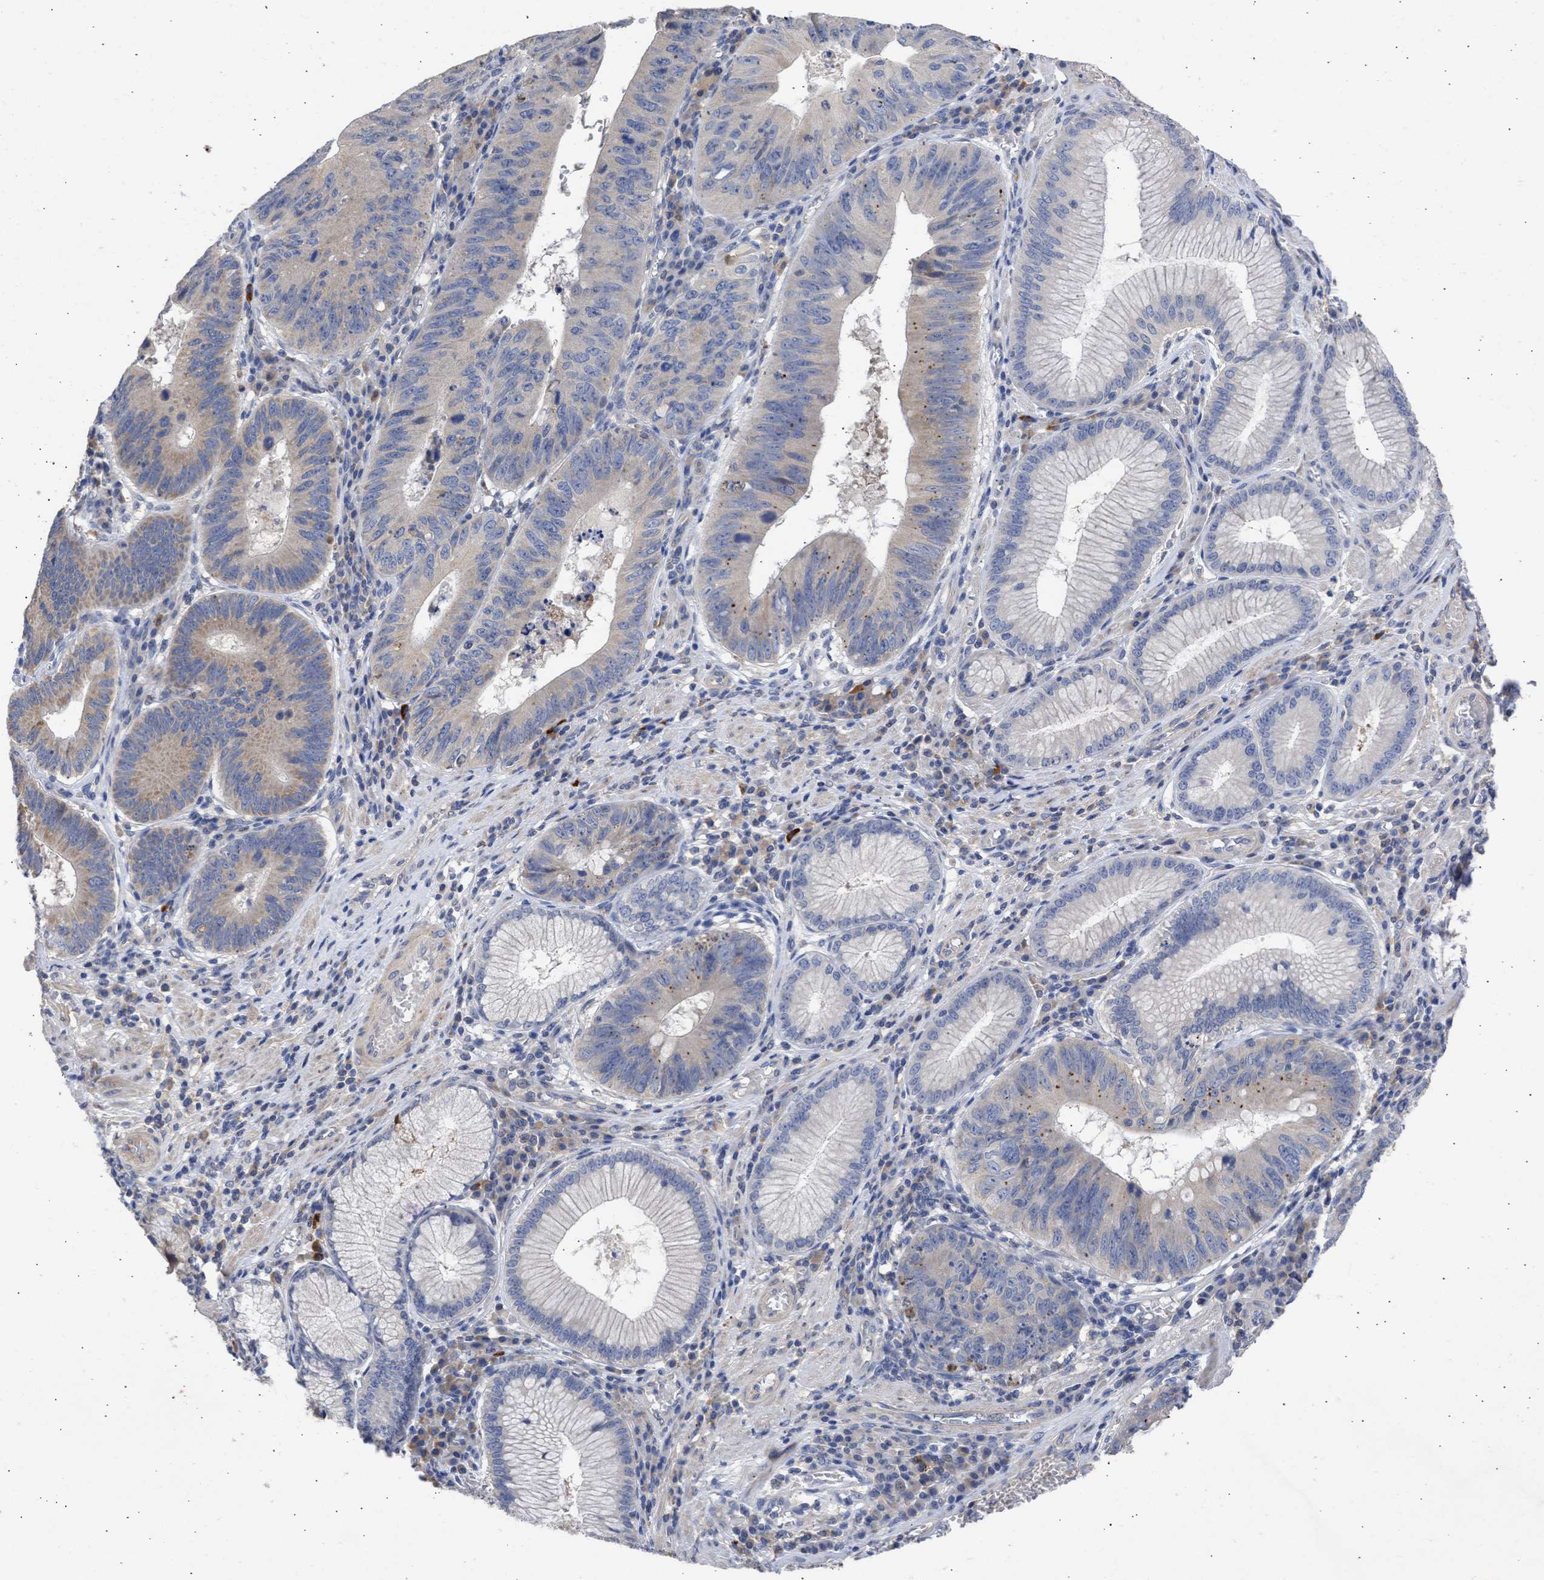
{"staining": {"intensity": "negative", "quantity": "none", "location": "none"}, "tissue": "stomach cancer", "cell_type": "Tumor cells", "image_type": "cancer", "snomed": [{"axis": "morphology", "description": "Adenocarcinoma, NOS"}, {"axis": "topography", "description": "Stomach"}], "caption": "The histopathology image displays no significant positivity in tumor cells of stomach cancer (adenocarcinoma). (Stains: DAB (3,3'-diaminobenzidine) IHC with hematoxylin counter stain, Microscopy: brightfield microscopy at high magnification).", "gene": "ARHGEF4", "patient": {"sex": "male", "age": 59}}